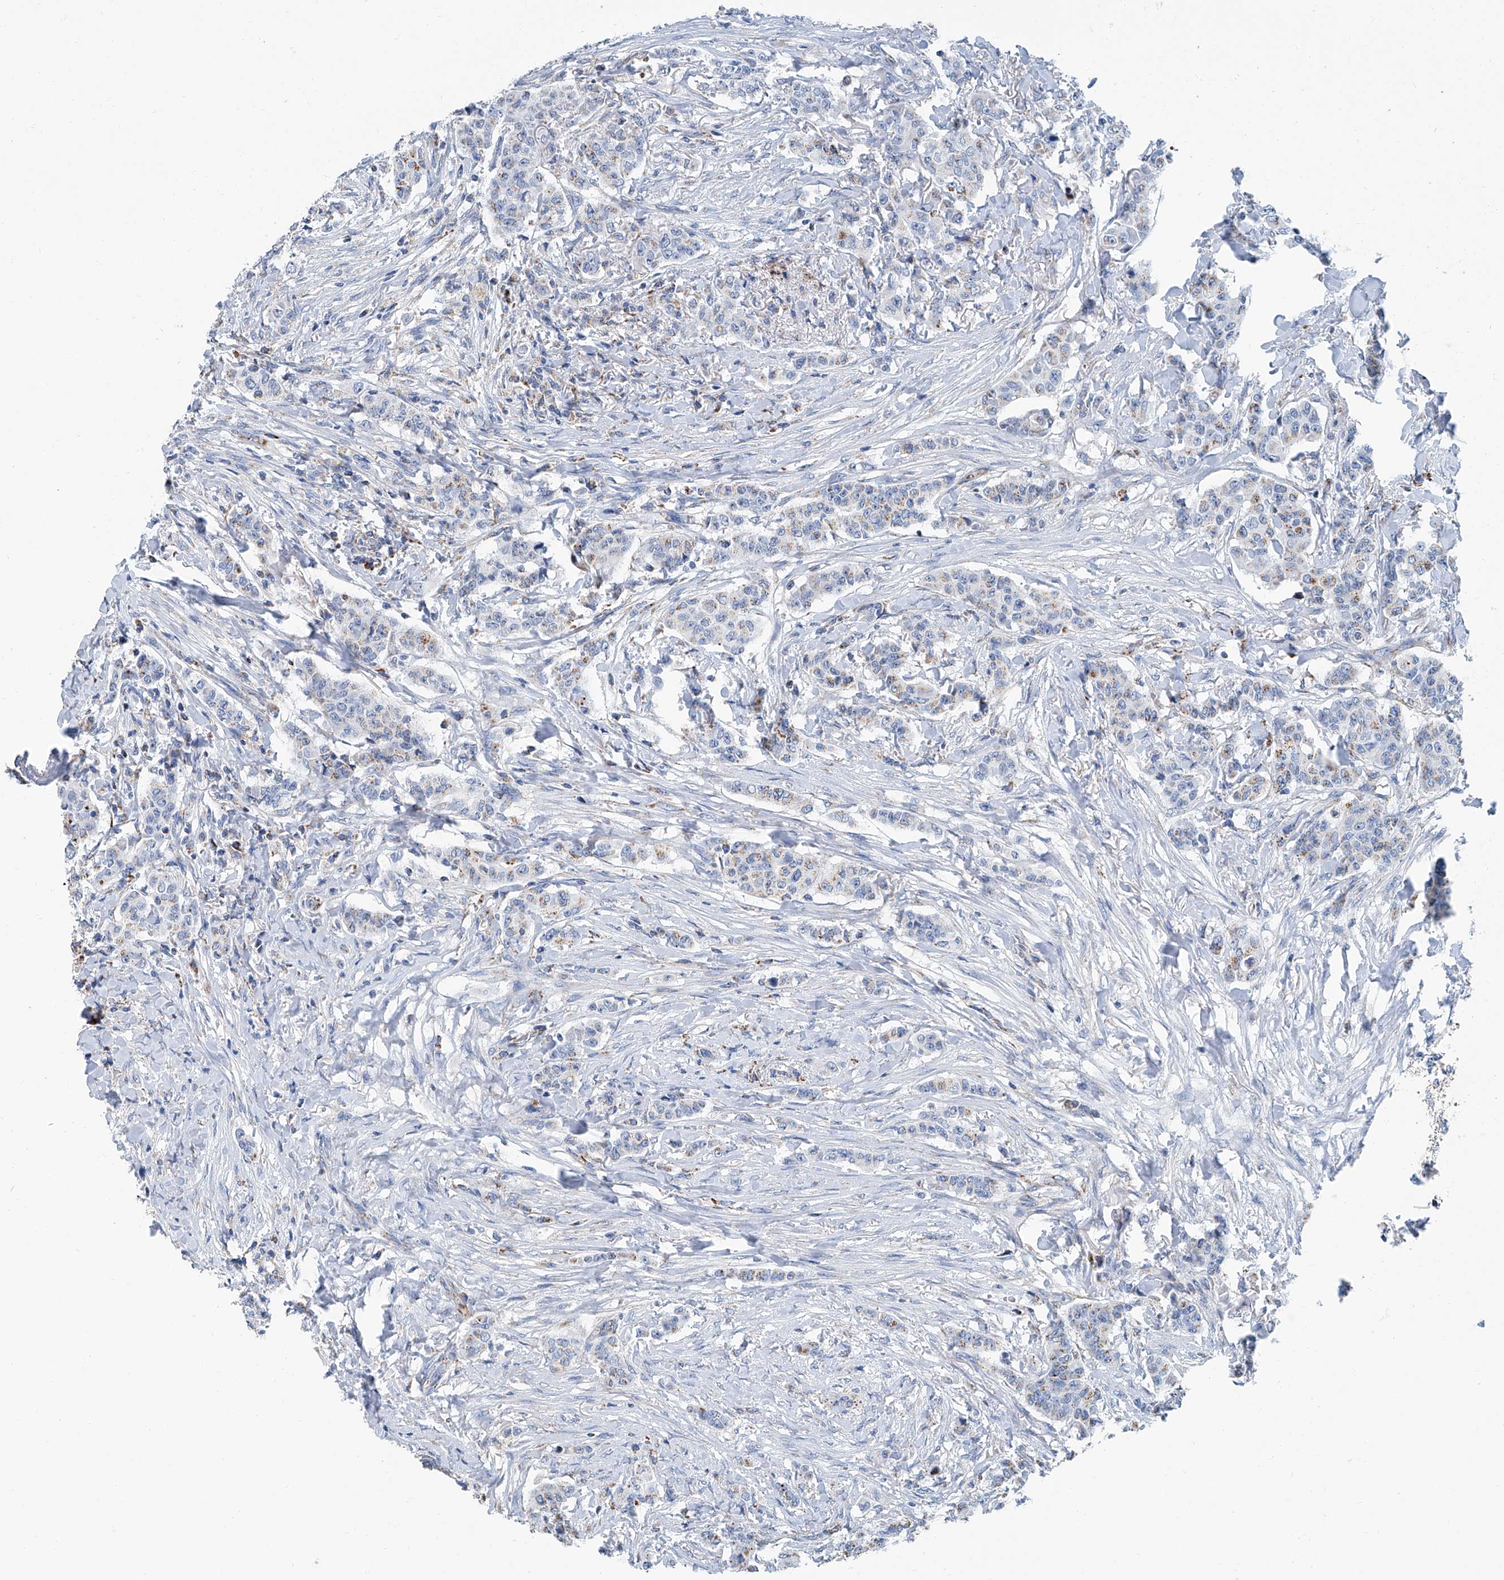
{"staining": {"intensity": "weak", "quantity": "<25%", "location": "cytoplasmic/membranous"}, "tissue": "breast cancer", "cell_type": "Tumor cells", "image_type": "cancer", "snomed": [{"axis": "morphology", "description": "Duct carcinoma"}, {"axis": "topography", "description": "Breast"}], "caption": "The image reveals no significant positivity in tumor cells of breast invasive ductal carcinoma.", "gene": "MT-ND1", "patient": {"sex": "female", "age": 40}}